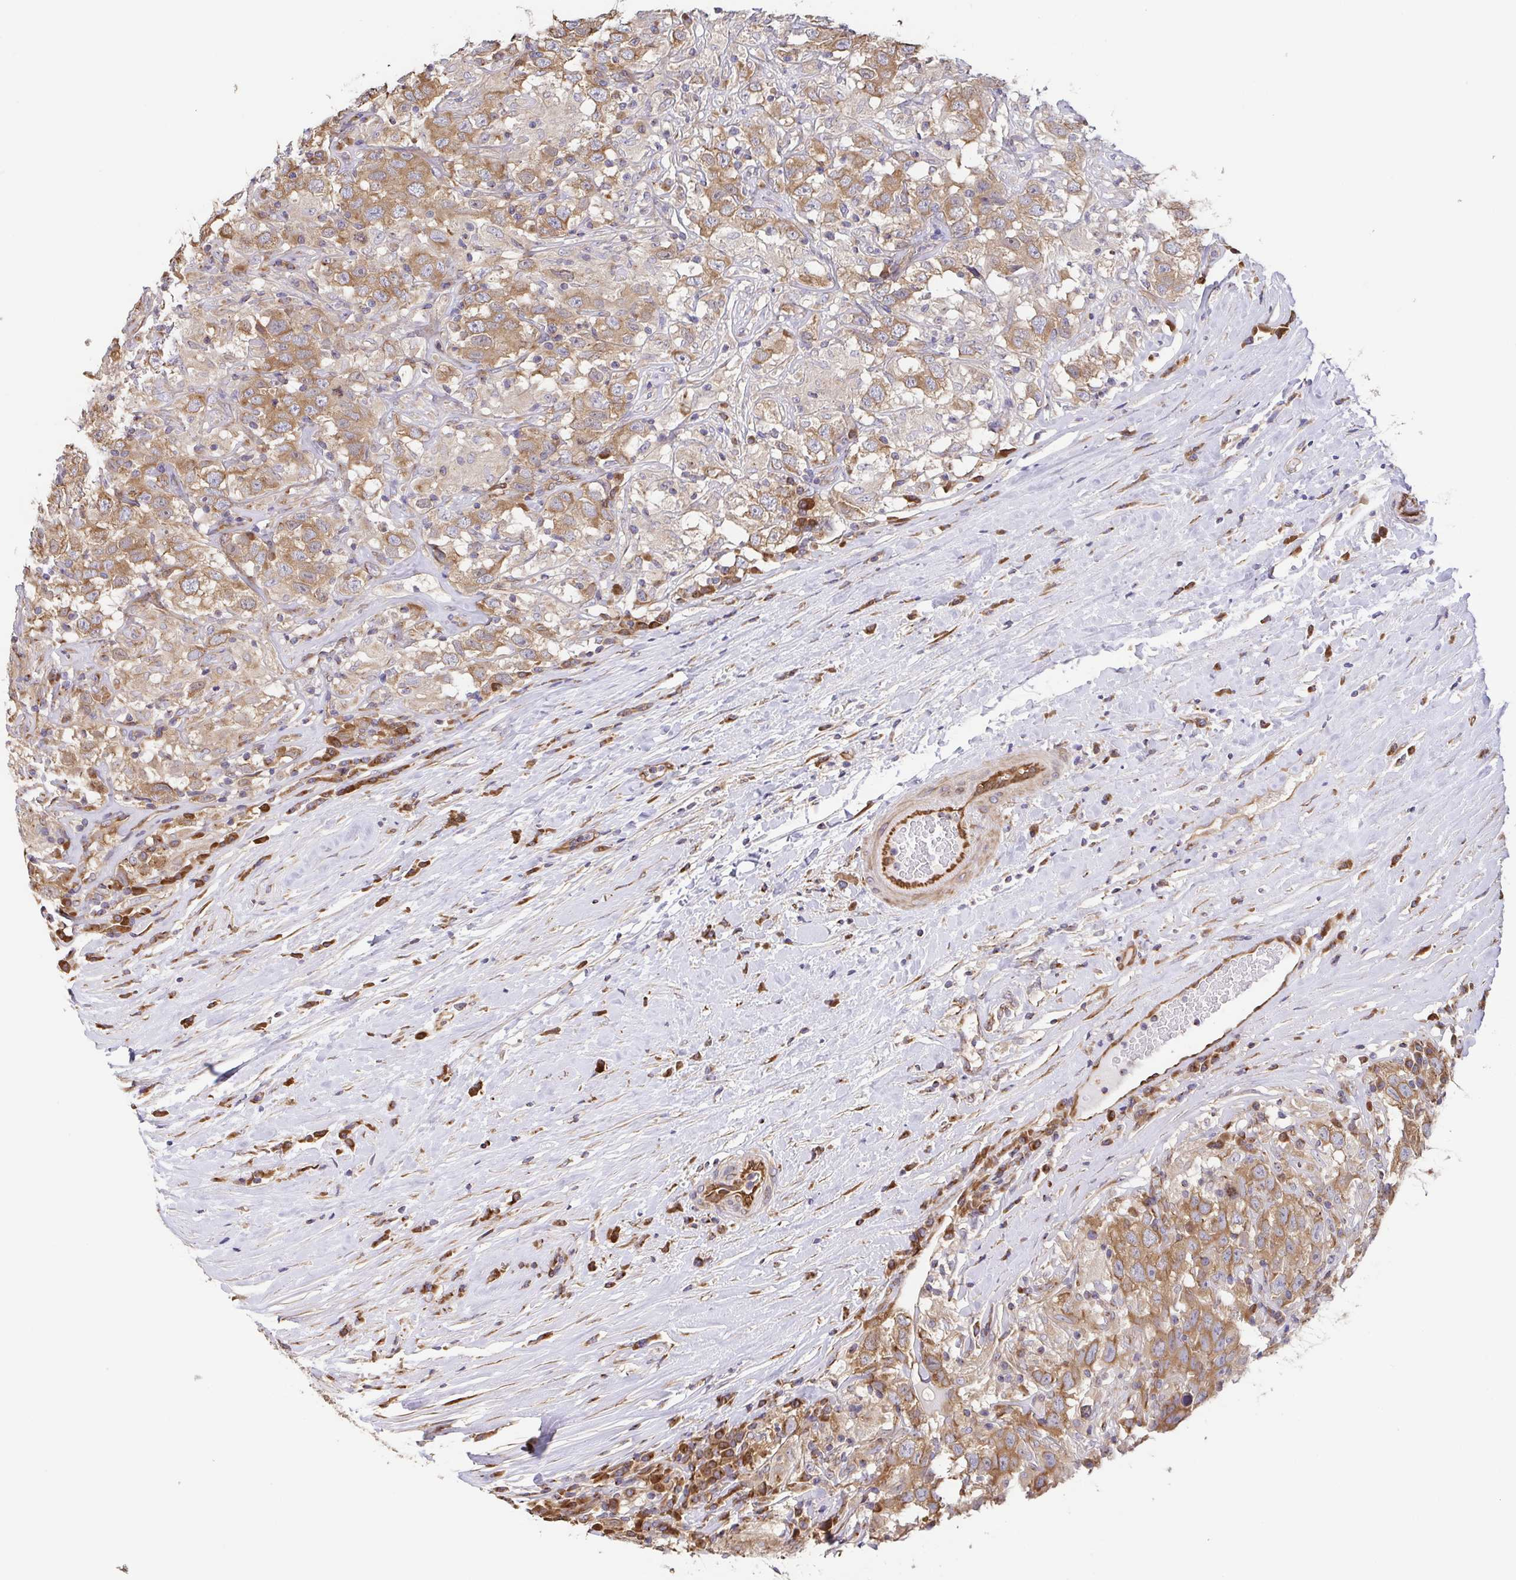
{"staining": {"intensity": "moderate", "quantity": ">75%", "location": "cytoplasmic/membranous"}, "tissue": "testis cancer", "cell_type": "Tumor cells", "image_type": "cancer", "snomed": [{"axis": "morphology", "description": "Seminoma, NOS"}, {"axis": "topography", "description": "Testis"}], "caption": "Immunohistochemistry (IHC) (DAB) staining of human testis seminoma demonstrates moderate cytoplasmic/membranous protein positivity in about >75% of tumor cells. Nuclei are stained in blue.", "gene": "EIF3D", "patient": {"sex": "male", "age": 41}}